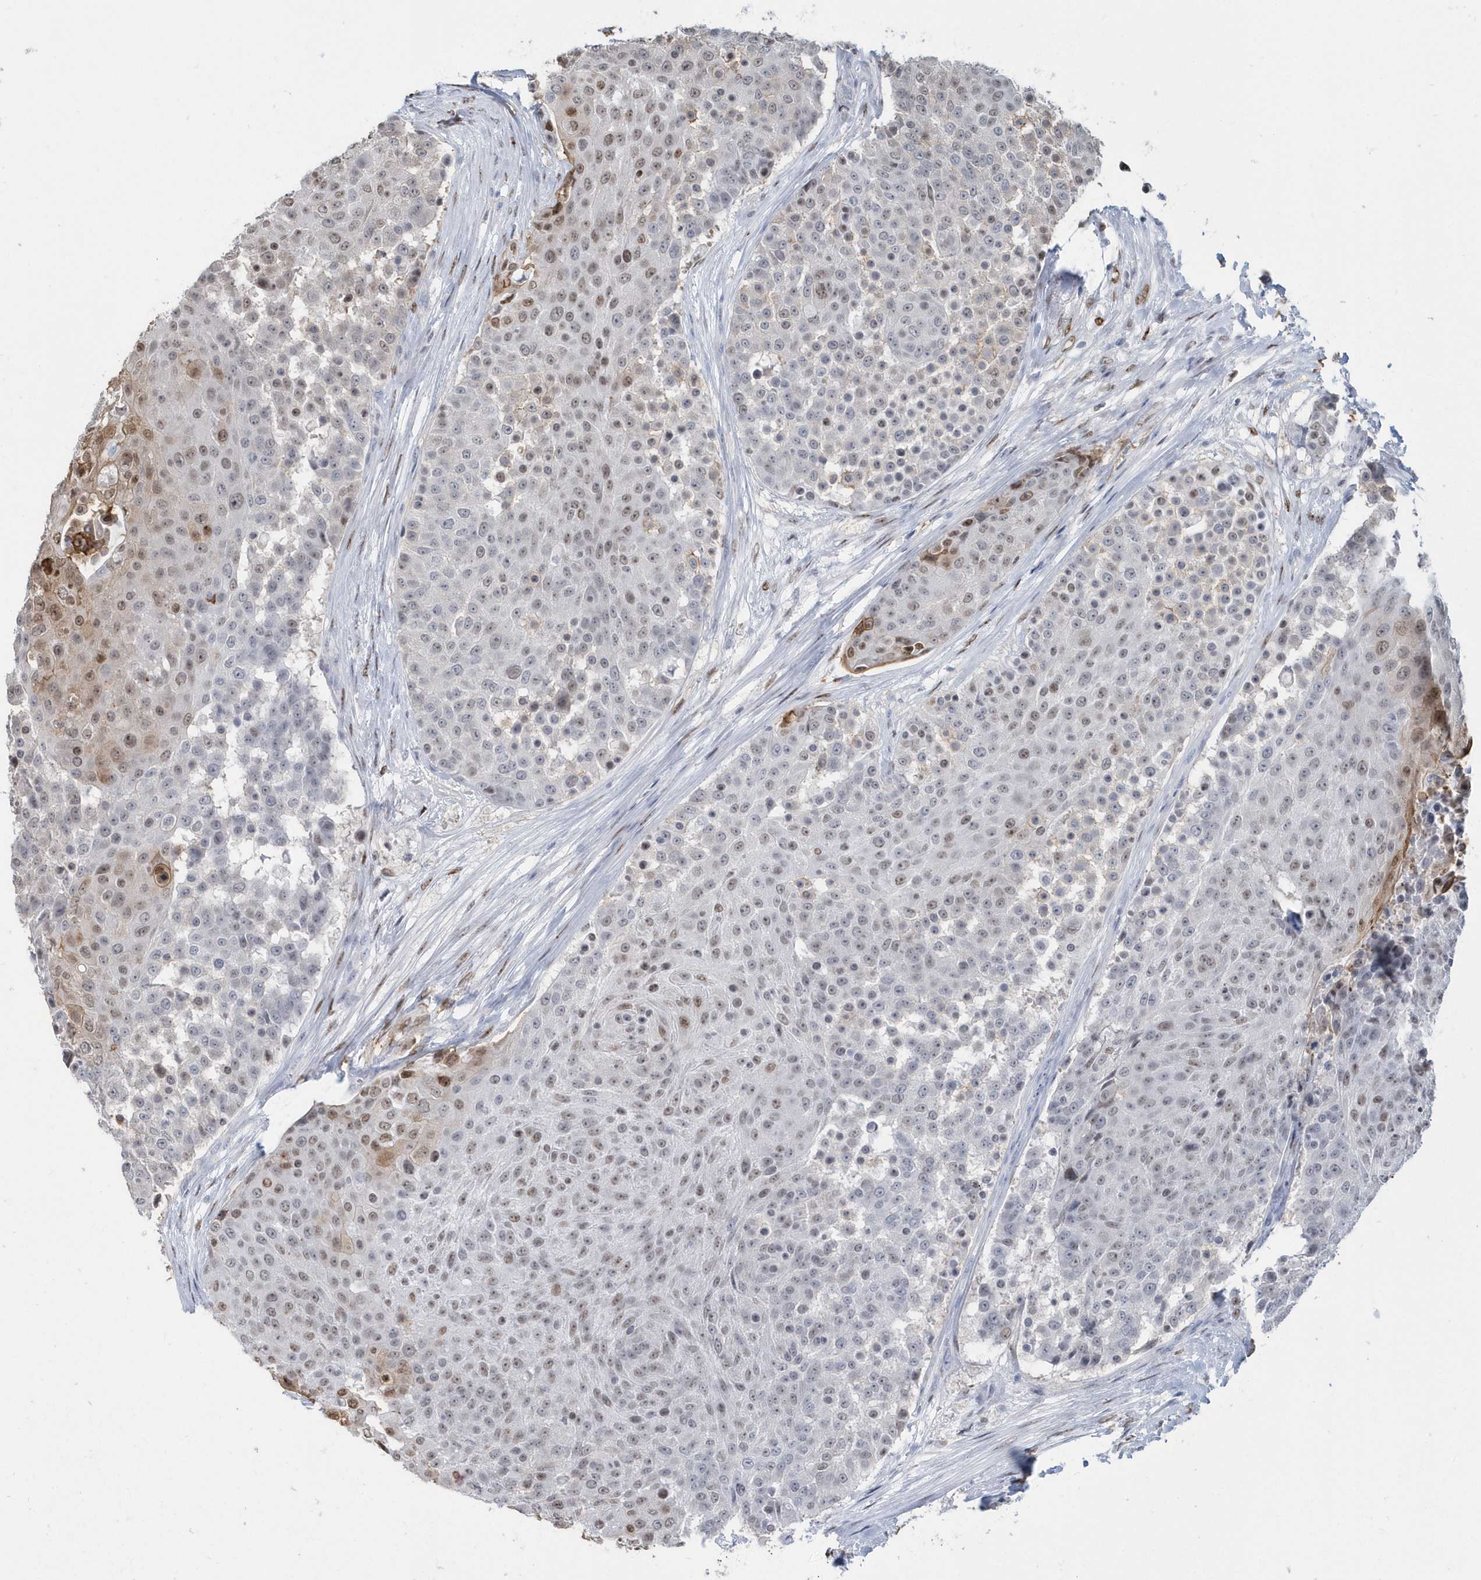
{"staining": {"intensity": "moderate", "quantity": "<25%", "location": "cytoplasmic/membranous,nuclear"}, "tissue": "urothelial cancer", "cell_type": "Tumor cells", "image_type": "cancer", "snomed": [{"axis": "morphology", "description": "Urothelial carcinoma, High grade"}, {"axis": "topography", "description": "Urinary bladder"}], "caption": "Brown immunohistochemical staining in high-grade urothelial carcinoma exhibits moderate cytoplasmic/membranous and nuclear staining in about <25% of tumor cells.", "gene": "MACROH2A2", "patient": {"sex": "female", "age": 63}}